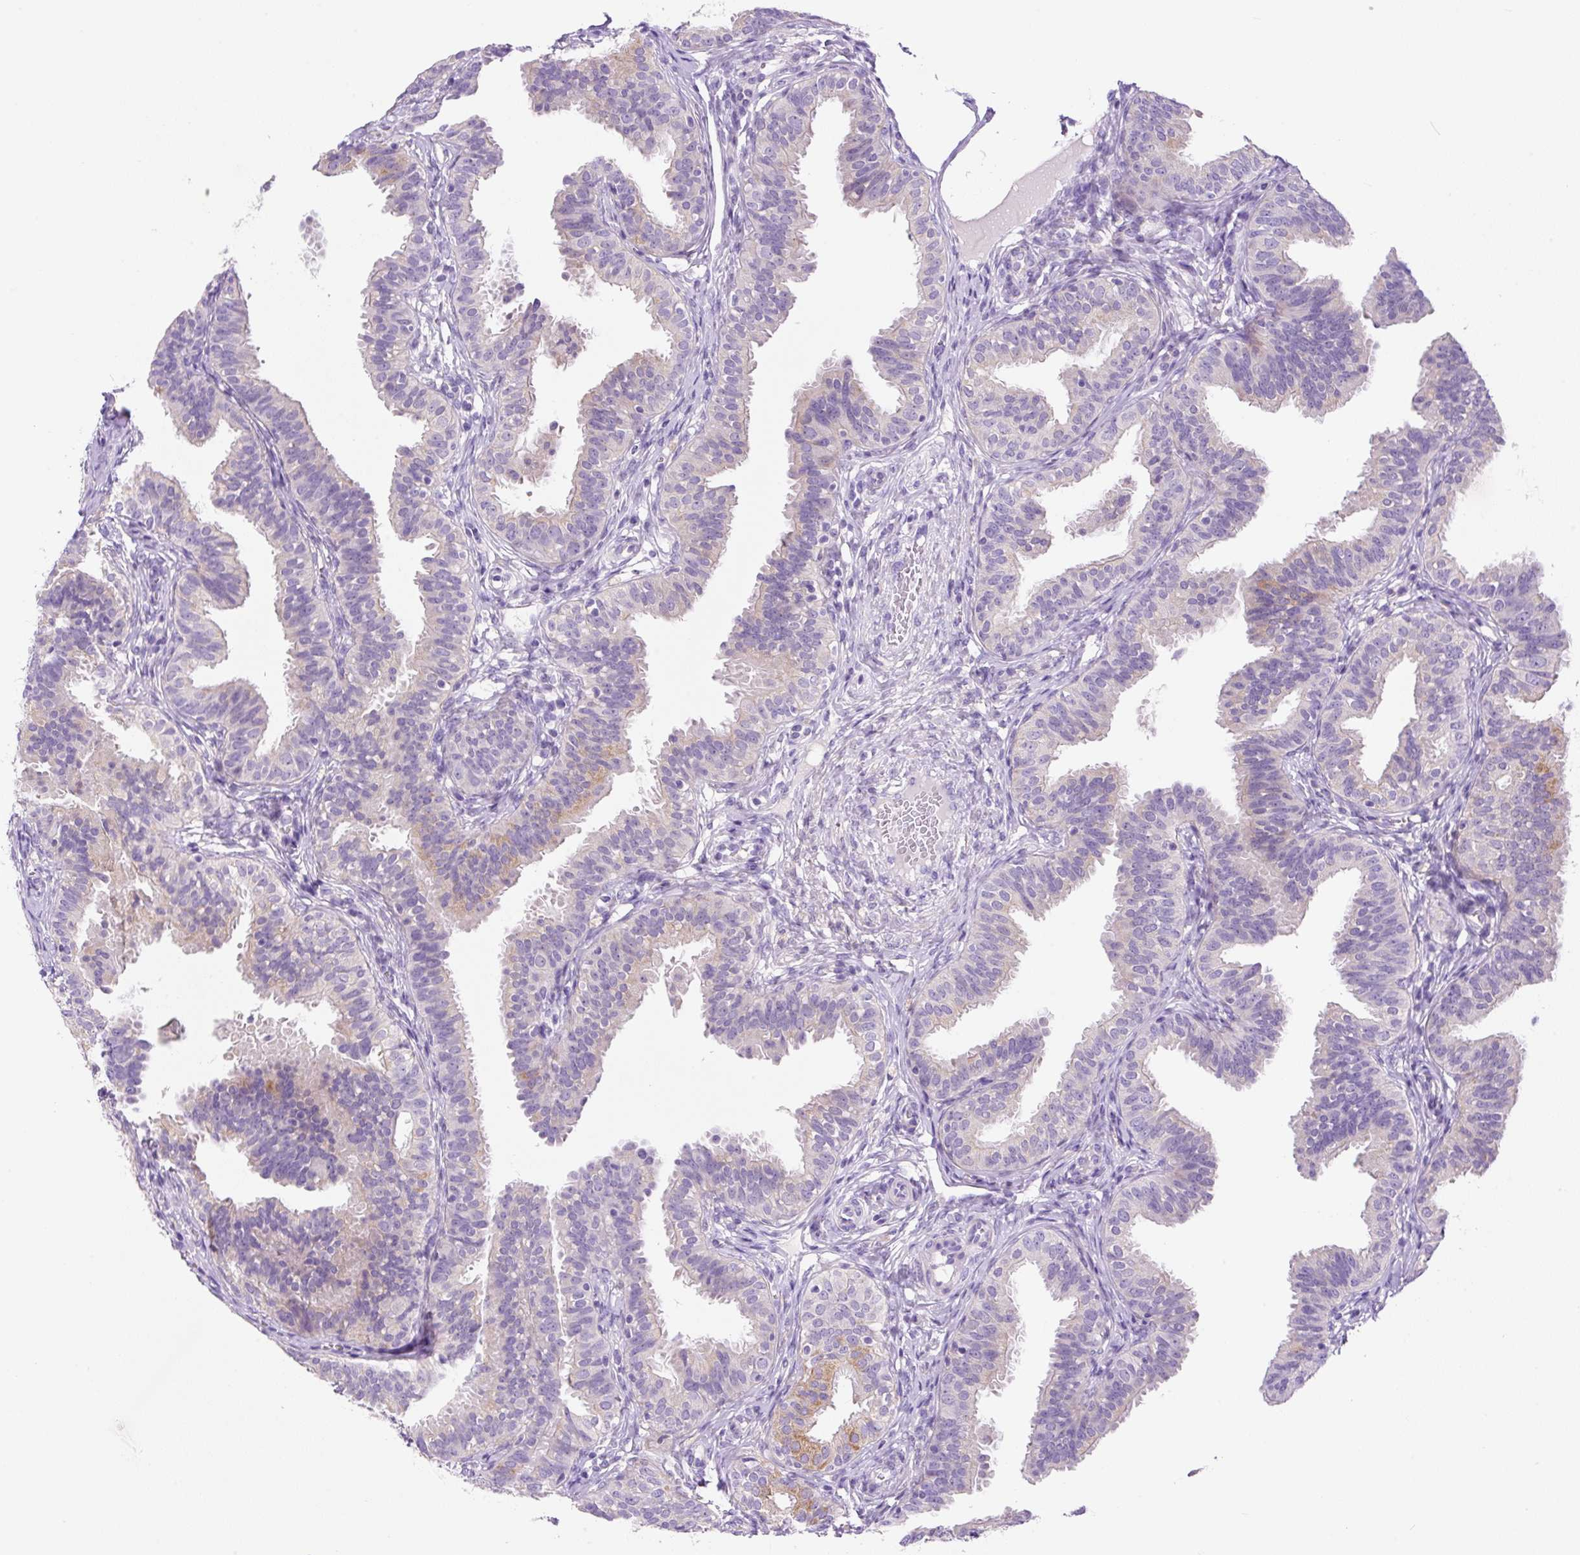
{"staining": {"intensity": "weak", "quantity": "<25%", "location": "cytoplasmic/membranous"}, "tissue": "fallopian tube", "cell_type": "Glandular cells", "image_type": "normal", "snomed": [{"axis": "morphology", "description": "Normal tissue, NOS"}, {"axis": "topography", "description": "Fallopian tube"}], "caption": "Protein analysis of benign fallopian tube exhibits no significant staining in glandular cells. (Brightfield microscopy of DAB (3,3'-diaminobenzidine) IHC at high magnification).", "gene": "NDST3", "patient": {"sex": "female", "age": 35}}